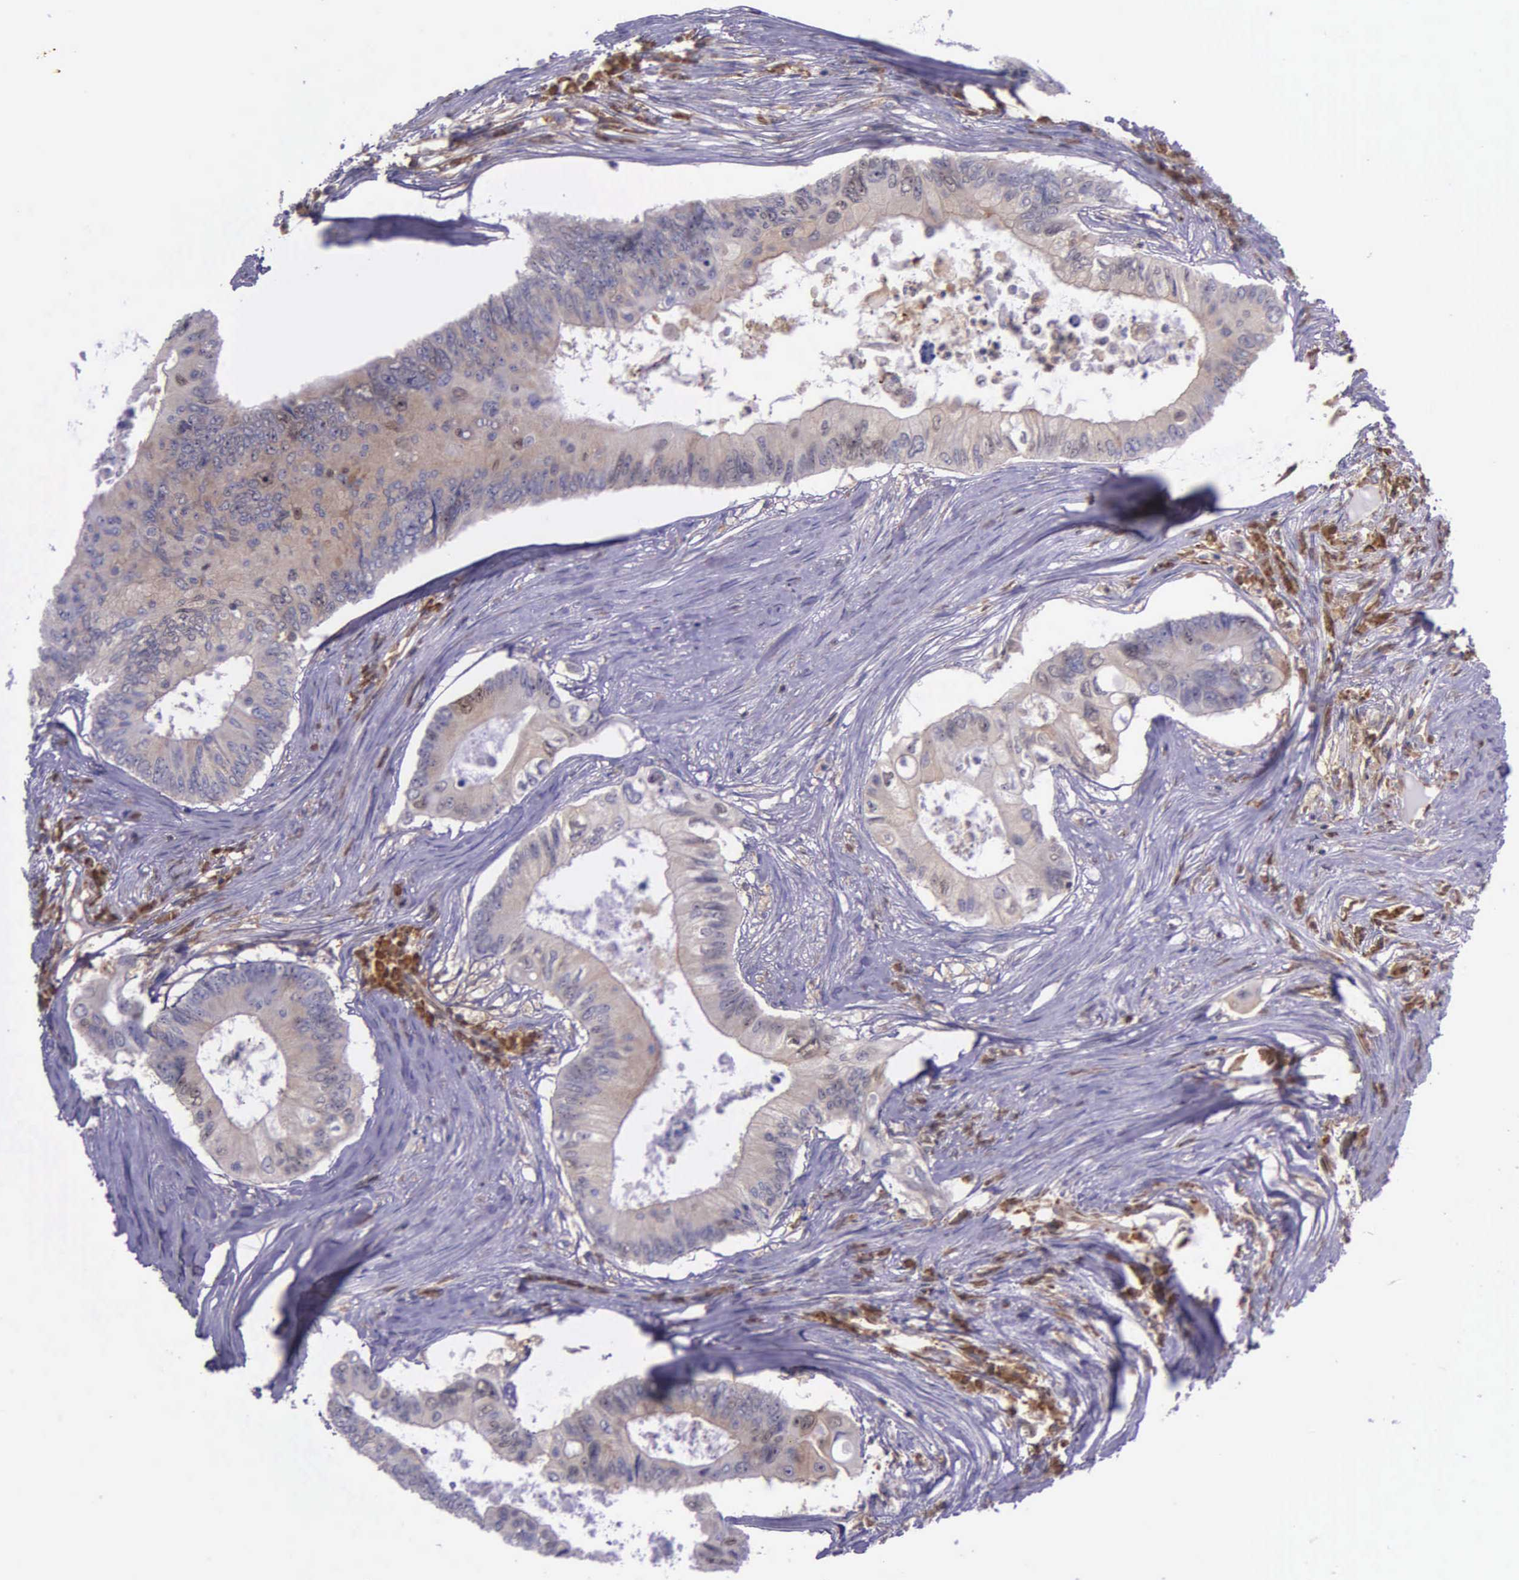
{"staining": {"intensity": "moderate", "quantity": ">75%", "location": "cytoplasmic/membranous"}, "tissue": "colorectal cancer", "cell_type": "Tumor cells", "image_type": "cancer", "snomed": [{"axis": "morphology", "description": "Adenocarcinoma, NOS"}, {"axis": "topography", "description": "Colon"}], "caption": "Colorectal cancer (adenocarcinoma) tissue demonstrates moderate cytoplasmic/membranous staining in approximately >75% of tumor cells, visualized by immunohistochemistry. (Brightfield microscopy of DAB IHC at high magnification).", "gene": "GMPR2", "patient": {"sex": "male", "age": 65}}